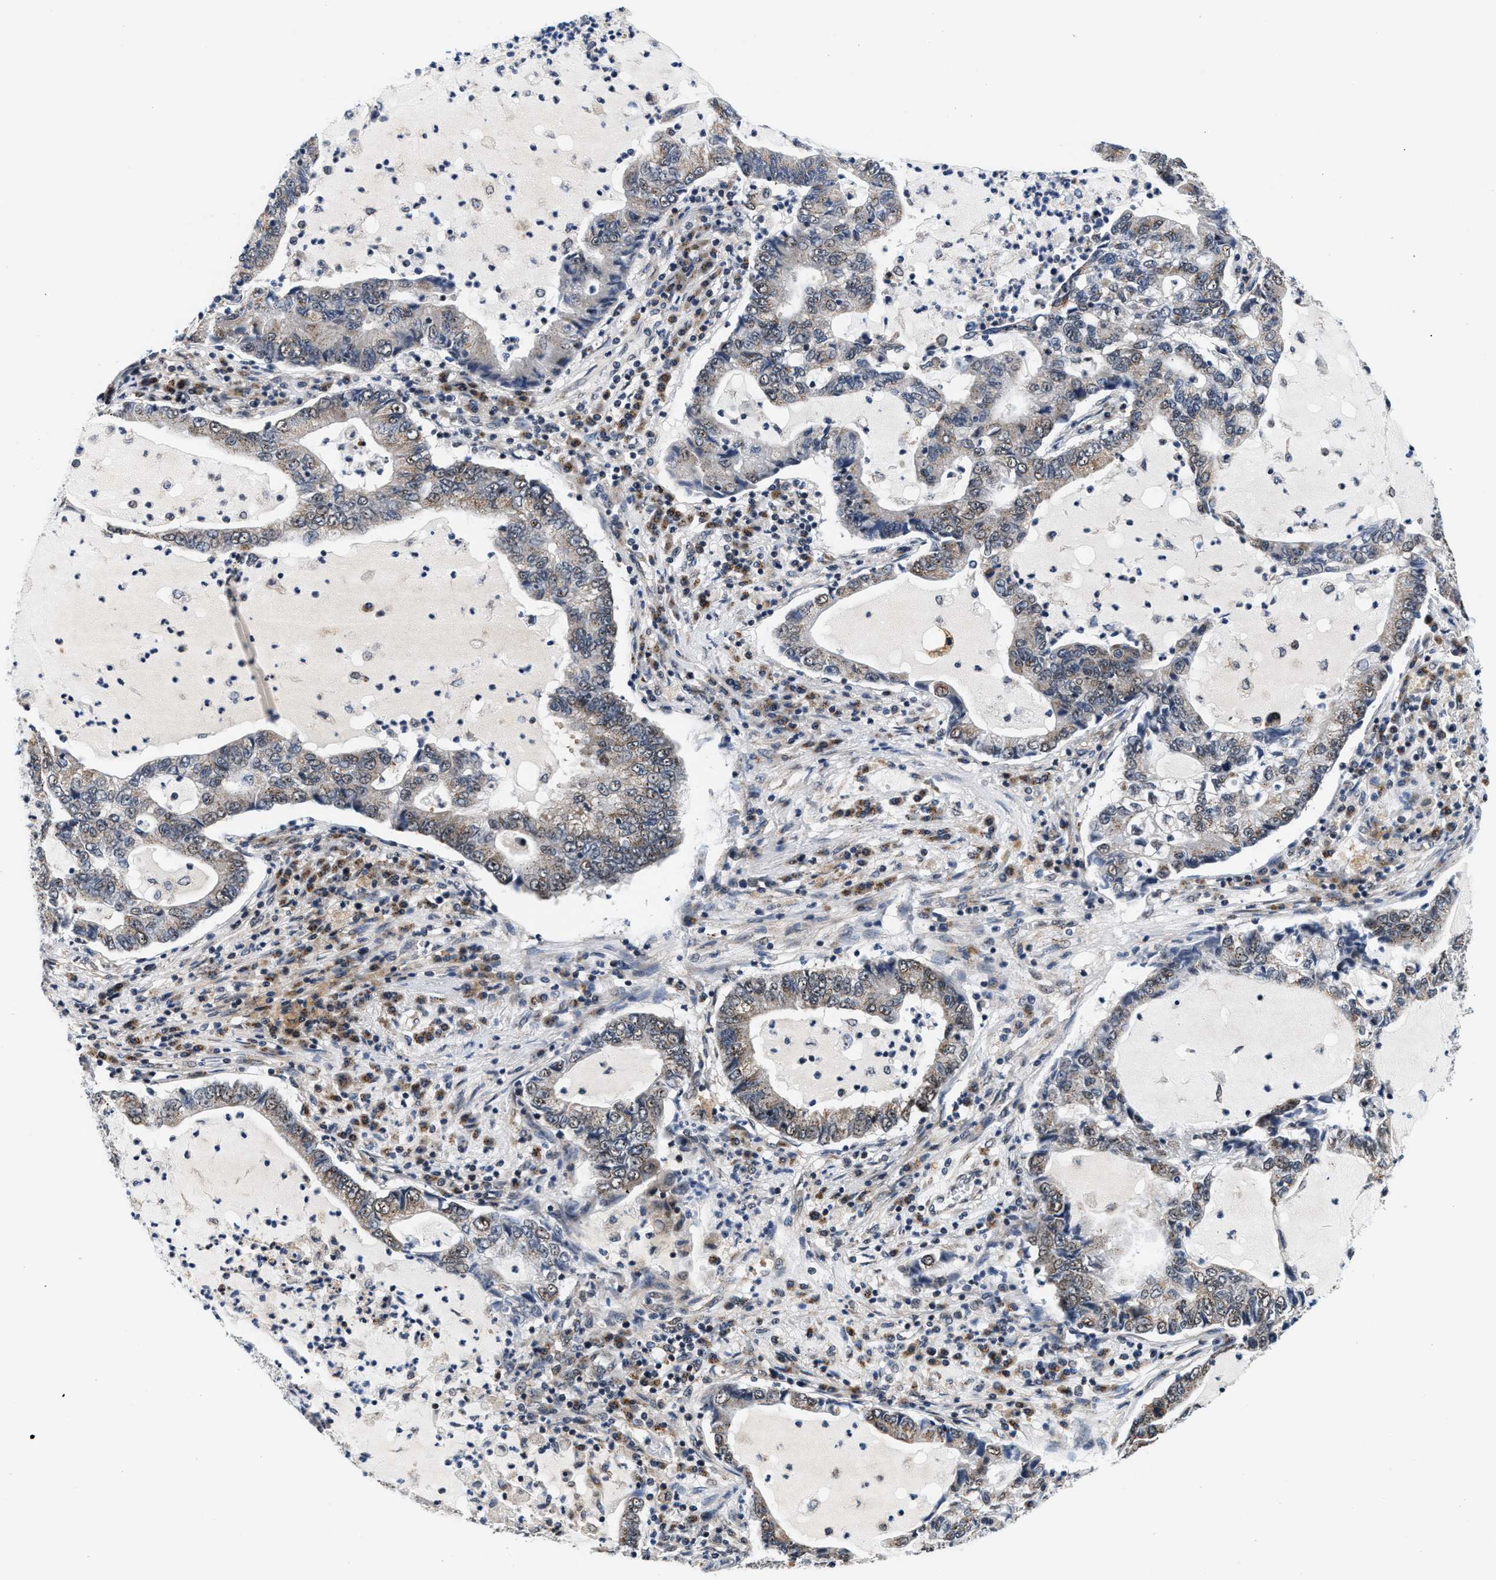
{"staining": {"intensity": "weak", "quantity": "25%-75%", "location": "cytoplasmic/membranous"}, "tissue": "lung cancer", "cell_type": "Tumor cells", "image_type": "cancer", "snomed": [{"axis": "morphology", "description": "Adenocarcinoma, NOS"}, {"axis": "topography", "description": "Lung"}], "caption": "Lung adenocarcinoma tissue reveals weak cytoplasmic/membranous staining in approximately 25%-75% of tumor cells, visualized by immunohistochemistry.", "gene": "KCNMB2", "patient": {"sex": "female", "age": 51}}